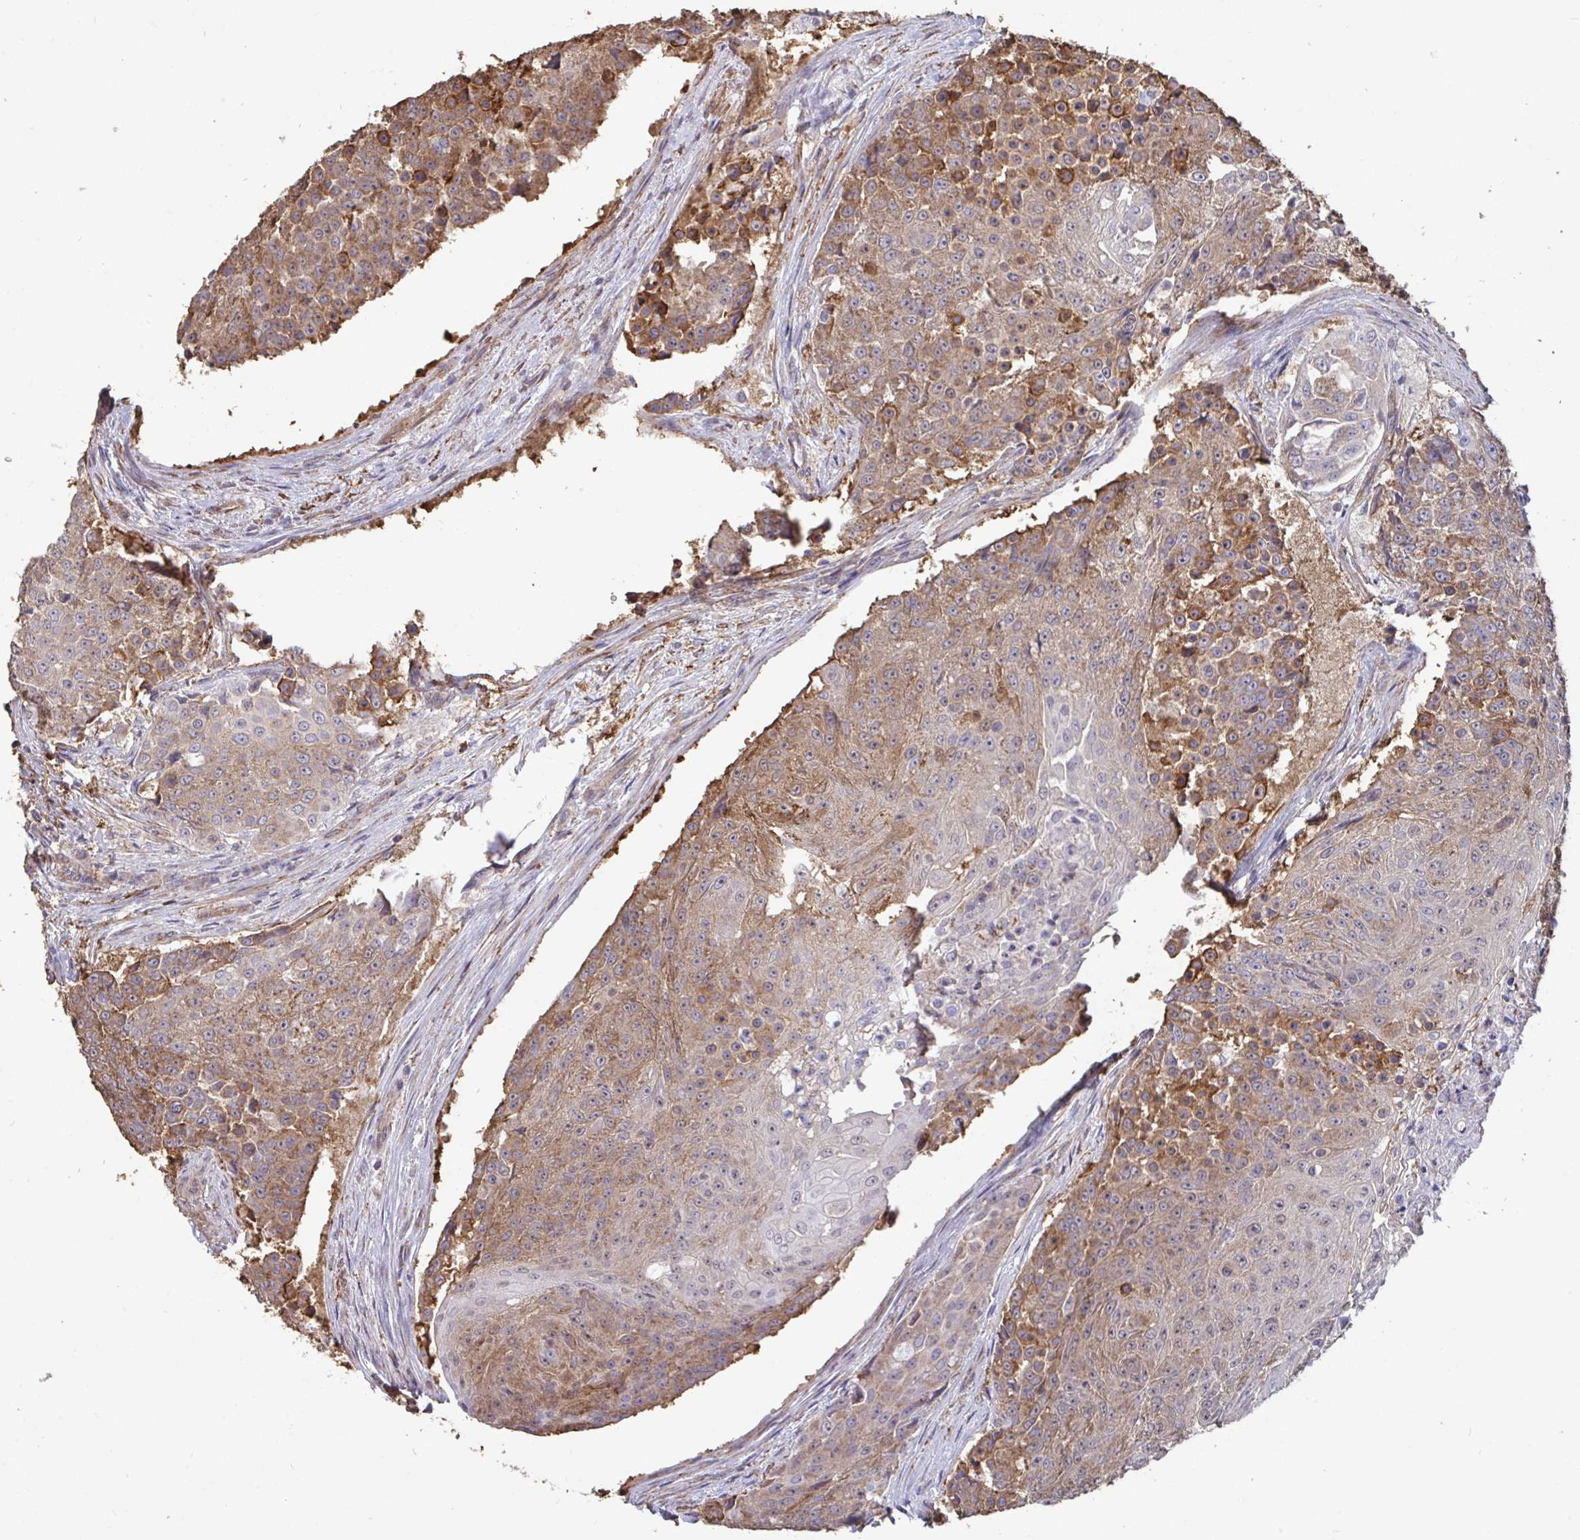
{"staining": {"intensity": "weak", "quantity": "25%-75%", "location": "cytoplasmic/membranous"}, "tissue": "urothelial cancer", "cell_type": "Tumor cells", "image_type": "cancer", "snomed": [{"axis": "morphology", "description": "Urothelial carcinoma, High grade"}, {"axis": "topography", "description": "Urinary bladder"}], "caption": "DAB immunohistochemical staining of urothelial carcinoma (high-grade) reveals weak cytoplasmic/membranous protein expression in about 25%-75% of tumor cells. (brown staining indicates protein expression, while blue staining denotes nuclei).", "gene": "ISCU", "patient": {"sex": "female", "age": 63}}